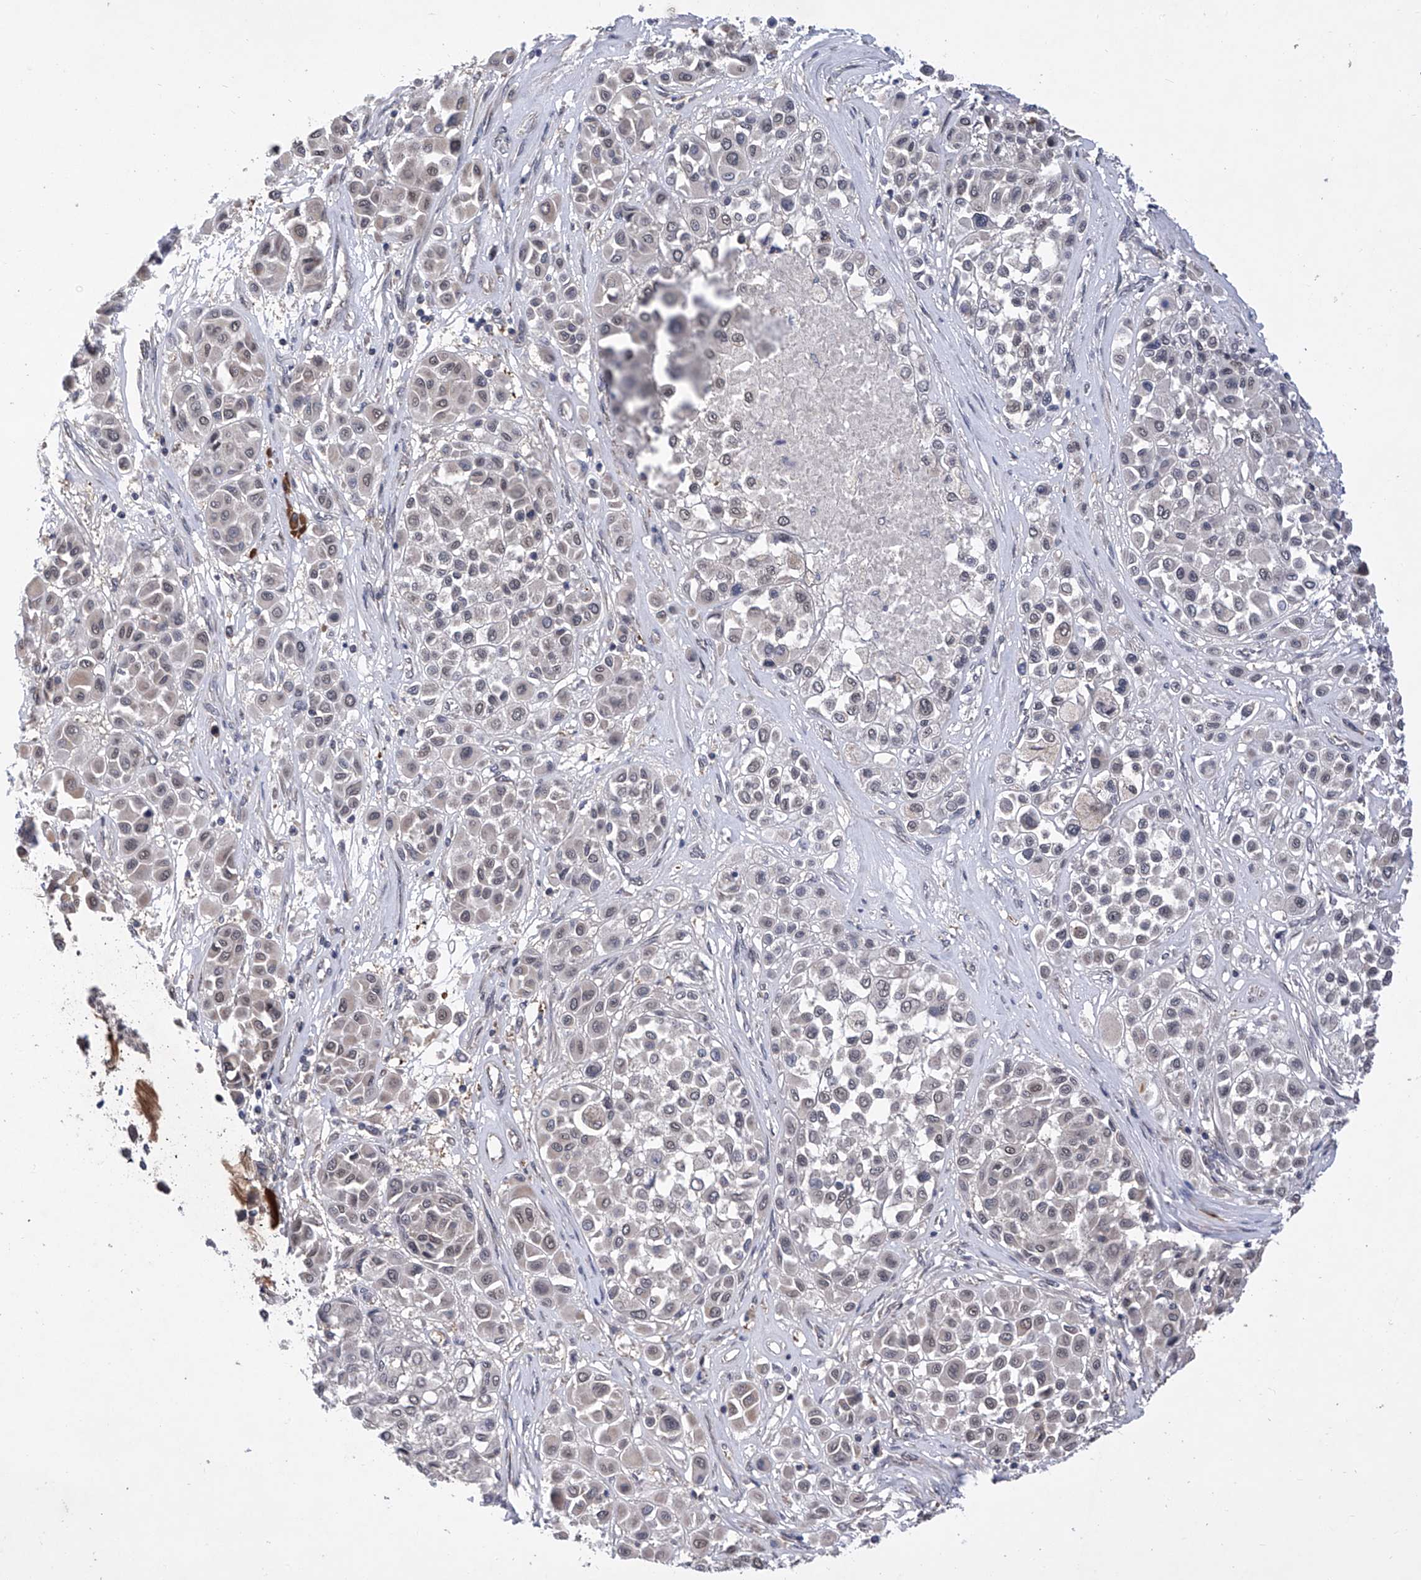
{"staining": {"intensity": "negative", "quantity": "none", "location": "none"}, "tissue": "melanoma", "cell_type": "Tumor cells", "image_type": "cancer", "snomed": [{"axis": "morphology", "description": "Malignant melanoma, Metastatic site"}, {"axis": "topography", "description": "Soft tissue"}], "caption": "High power microscopy image of an immunohistochemistry photomicrograph of melanoma, revealing no significant expression in tumor cells.", "gene": "USP45", "patient": {"sex": "male", "age": 41}}